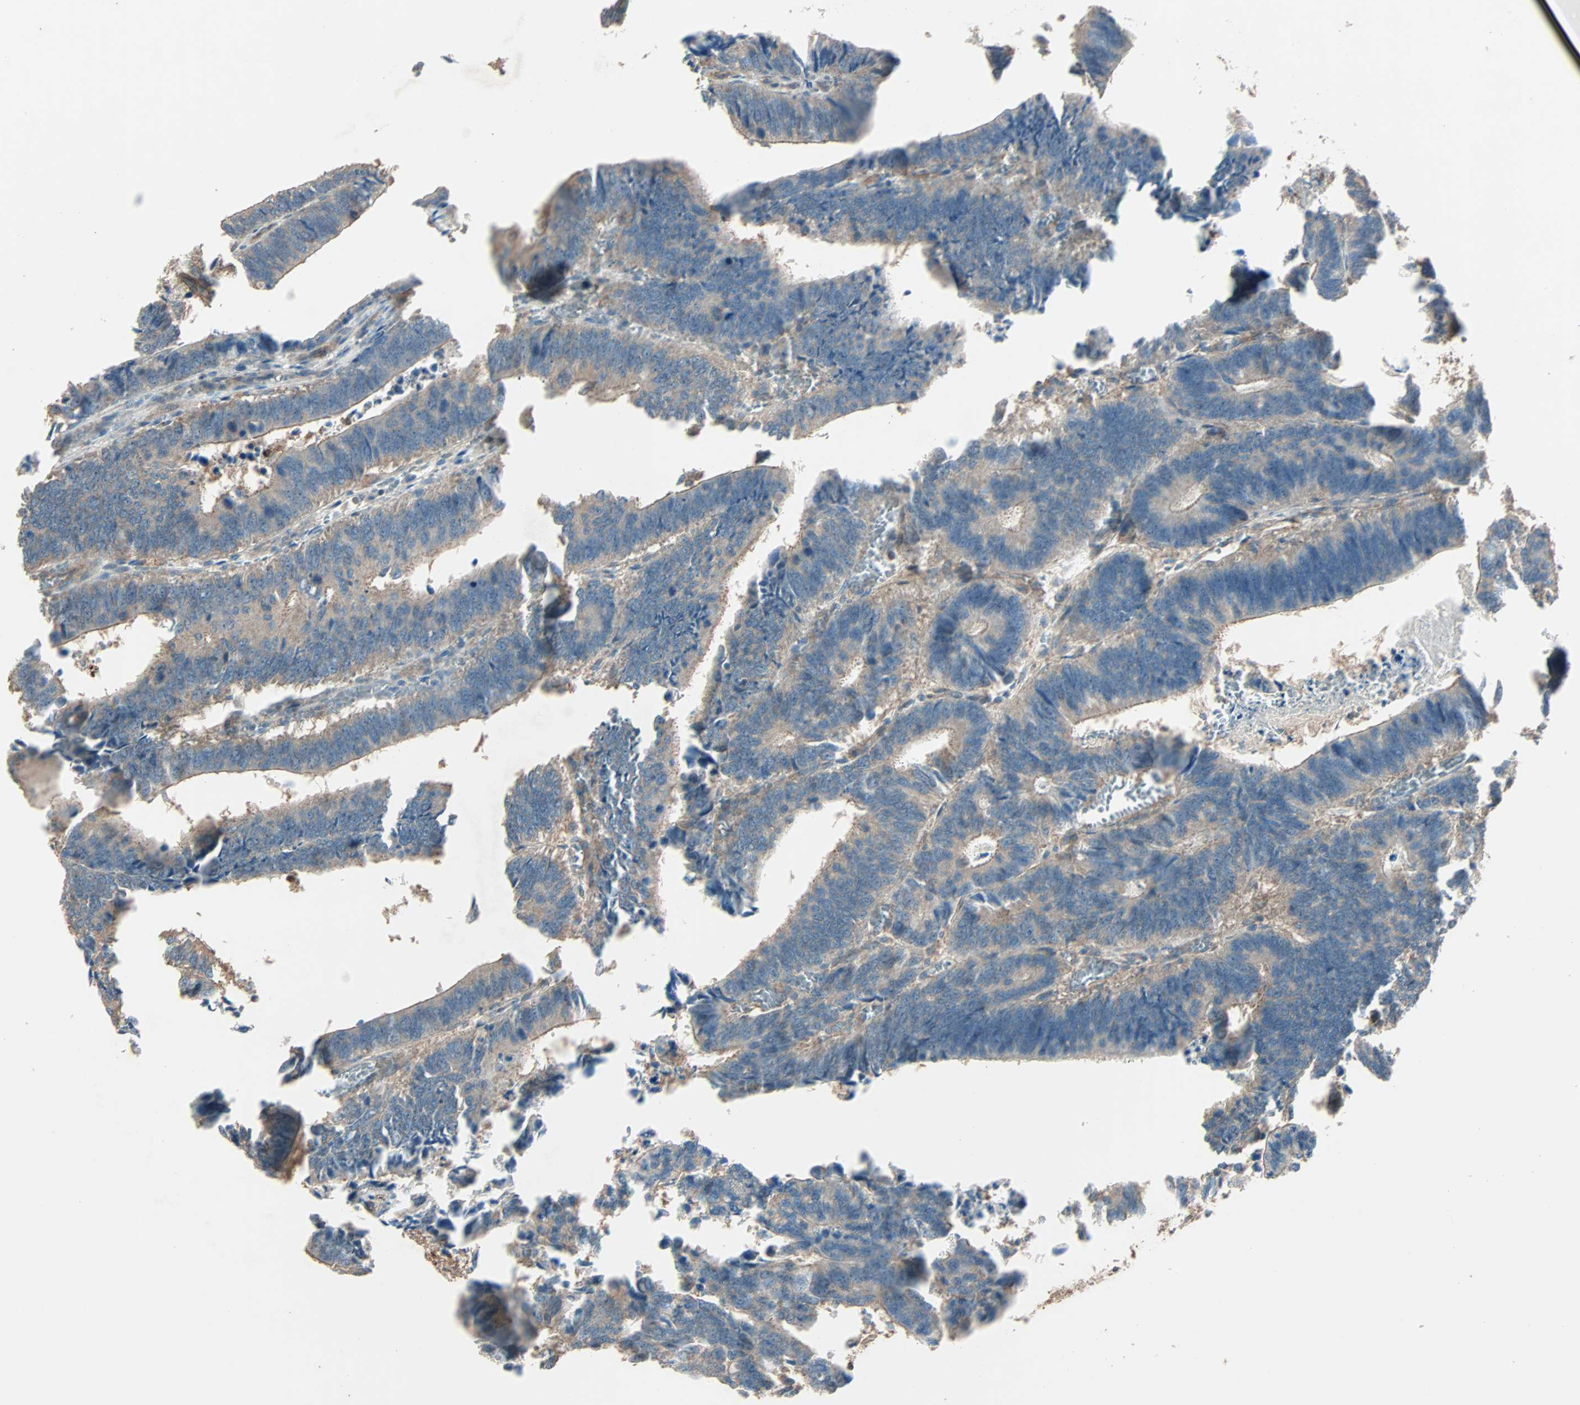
{"staining": {"intensity": "weak", "quantity": ">75%", "location": "cytoplasmic/membranous"}, "tissue": "colorectal cancer", "cell_type": "Tumor cells", "image_type": "cancer", "snomed": [{"axis": "morphology", "description": "Adenocarcinoma, NOS"}, {"axis": "topography", "description": "Colon"}], "caption": "Immunohistochemical staining of human colorectal adenocarcinoma displays weak cytoplasmic/membranous protein staining in approximately >75% of tumor cells.", "gene": "GCK", "patient": {"sex": "male", "age": 72}}